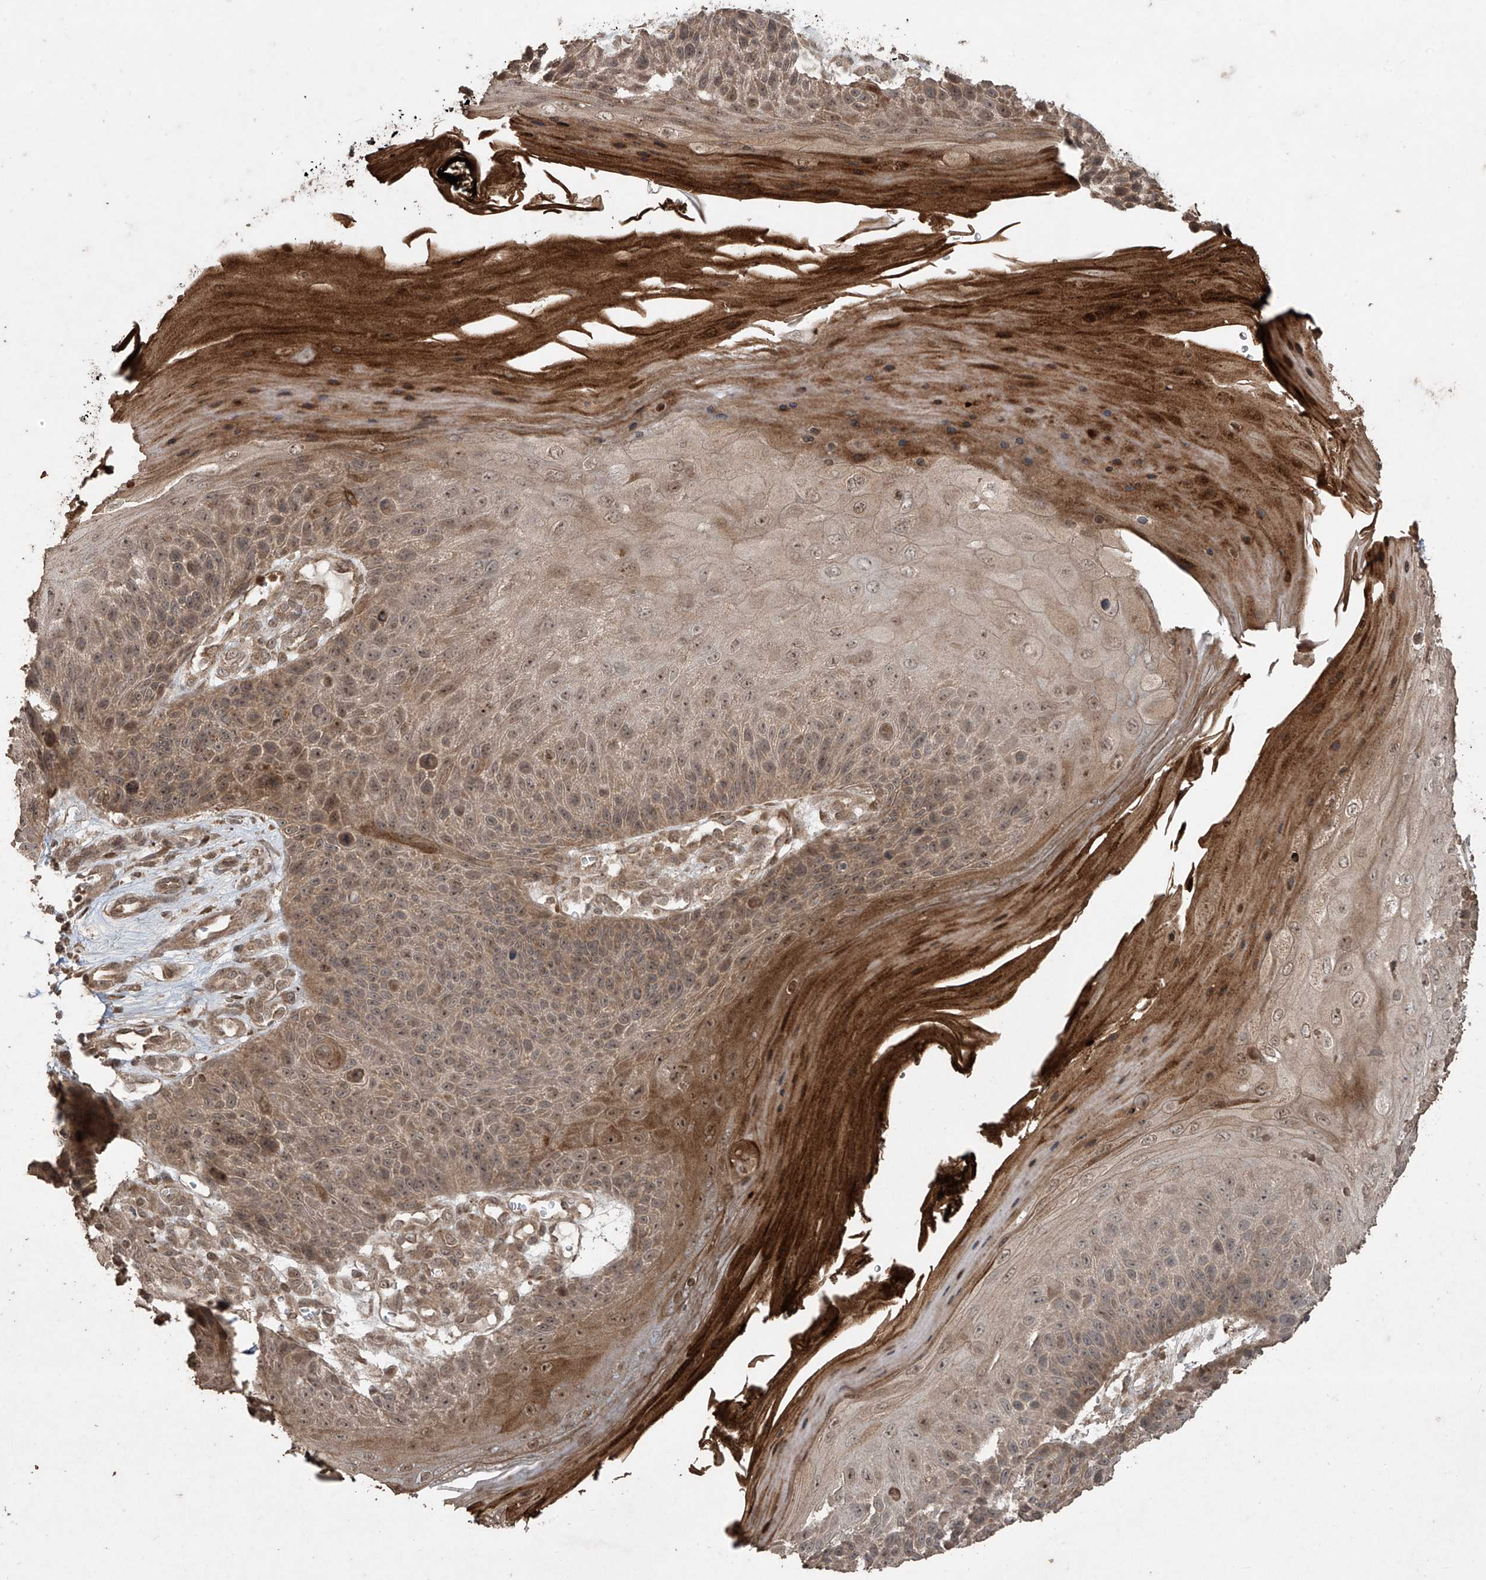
{"staining": {"intensity": "moderate", "quantity": ">75%", "location": "cytoplasmic/membranous"}, "tissue": "skin cancer", "cell_type": "Tumor cells", "image_type": "cancer", "snomed": [{"axis": "morphology", "description": "Squamous cell carcinoma, NOS"}, {"axis": "topography", "description": "Skin"}], "caption": "Moderate cytoplasmic/membranous staining is identified in about >75% of tumor cells in squamous cell carcinoma (skin).", "gene": "PGPEP1", "patient": {"sex": "female", "age": 88}}